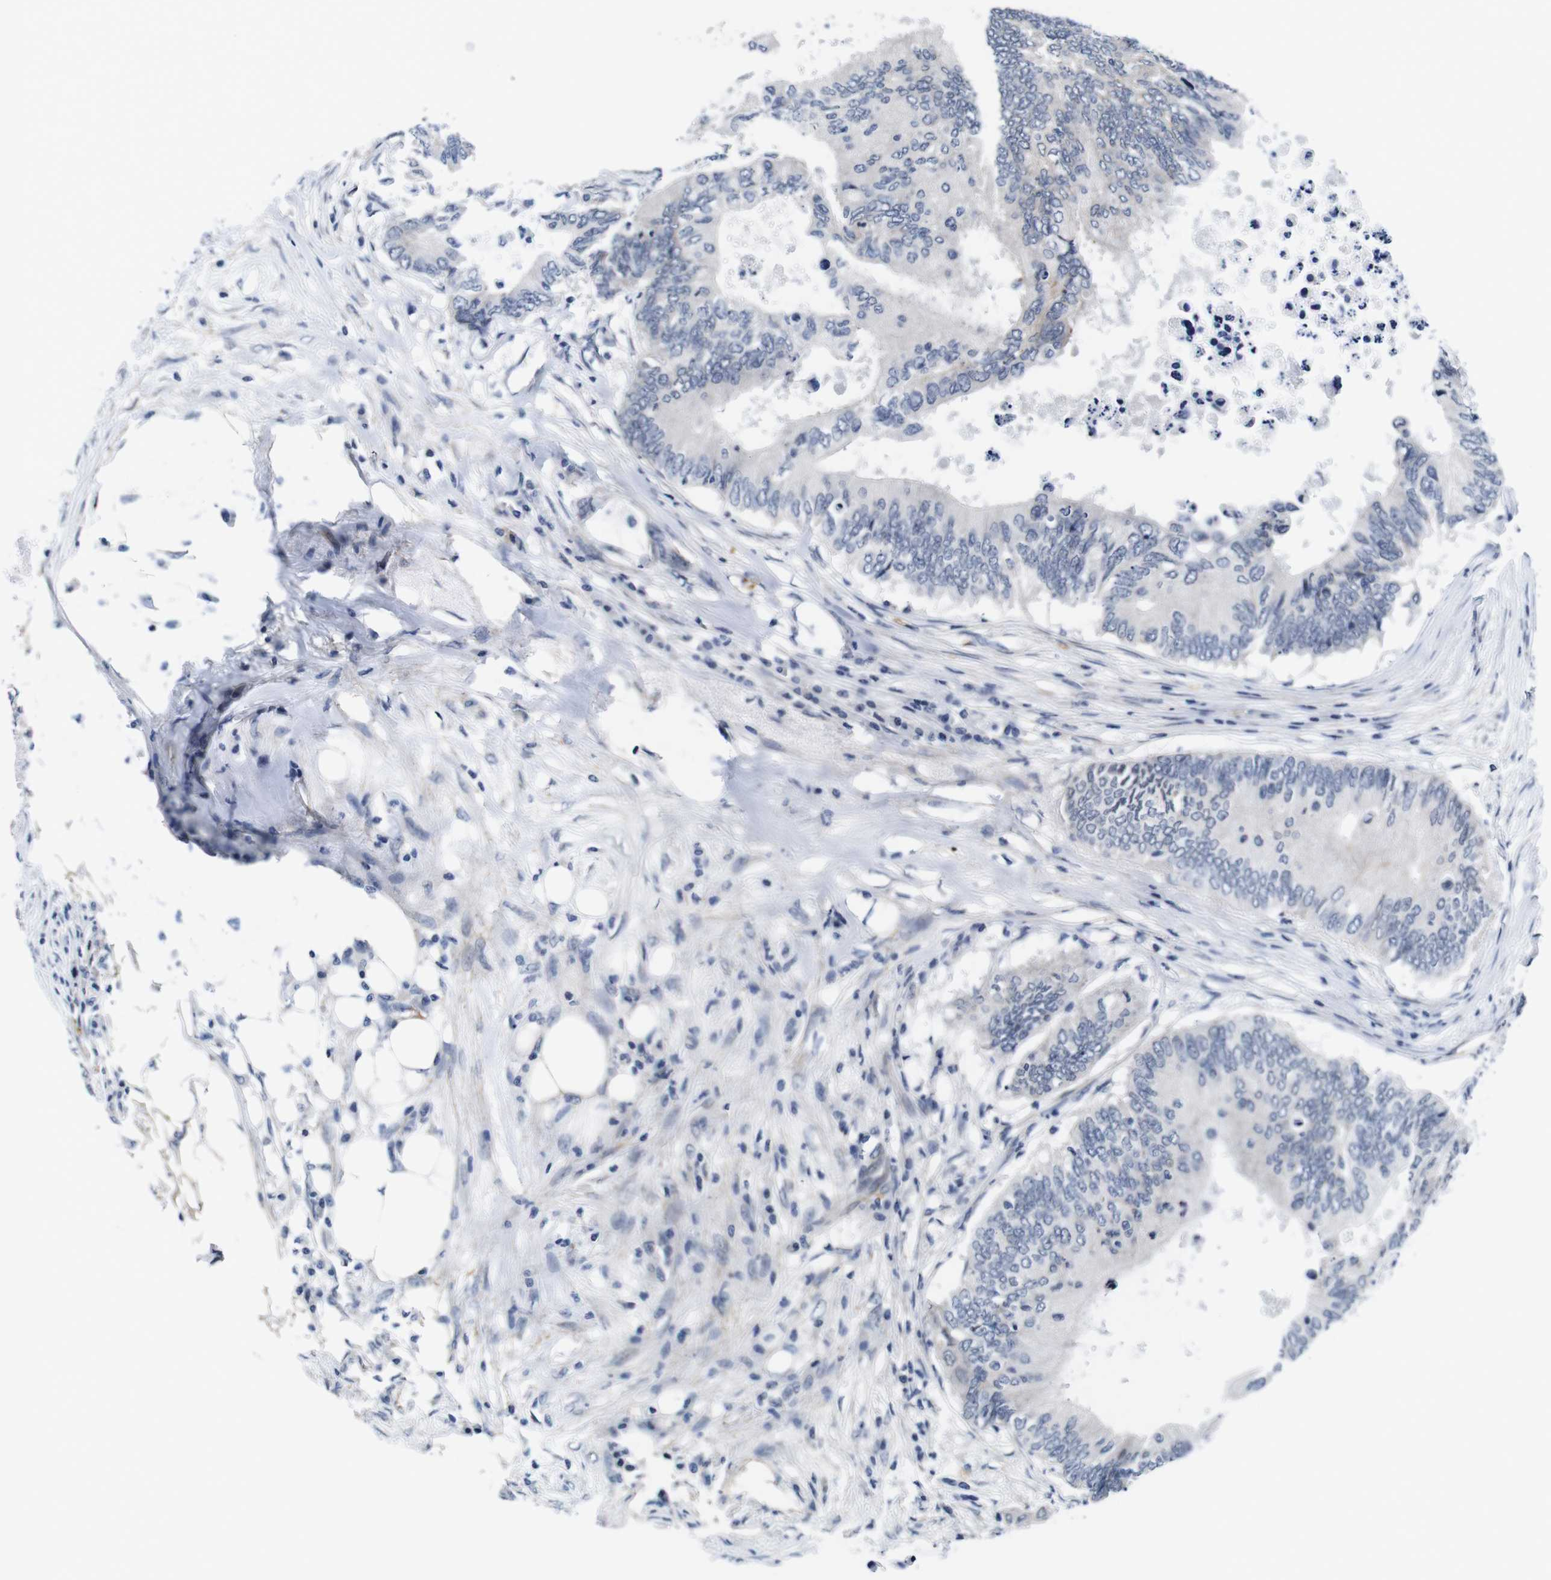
{"staining": {"intensity": "negative", "quantity": "none", "location": "none"}, "tissue": "colorectal cancer", "cell_type": "Tumor cells", "image_type": "cancer", "snomed": [{"axis": "morphology", "description": "Adenocarcinoma, NOS"}, {"axis": "topography", "description": "Colon"}], "caption": "The image reveals no significant staining in tumor cells of adenocarcinoma (colorectal). The staining is performed using DAB (3,3'-diaminobenzidine) brown chromogen with nuclei counter-stained in using hematoxylin.", "gene": "SOCS3", "patient": {"sex": "male", "age": 71}}